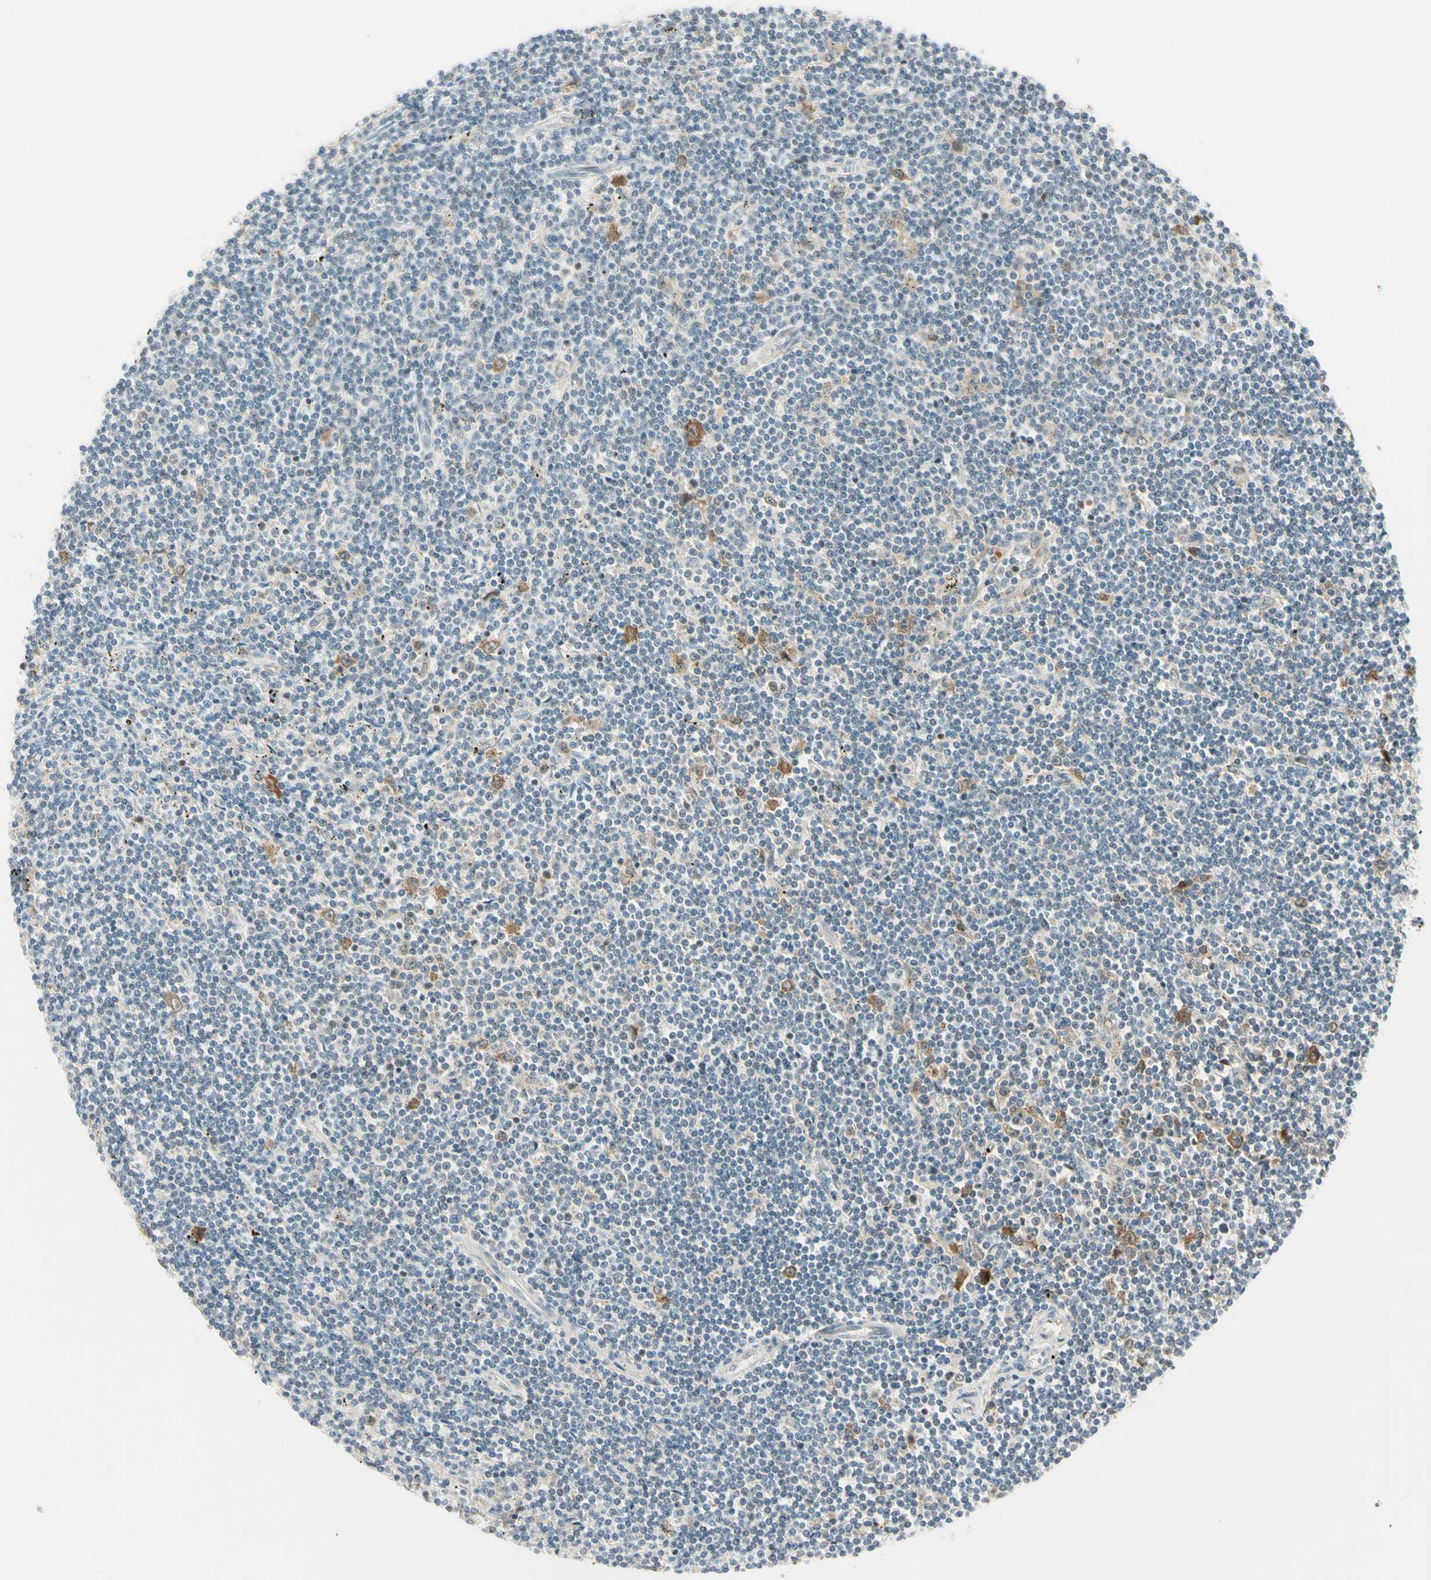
{"staining": {"intensity": "negative", "quantity": "none", "location": "none"}, "tissue": "lymphoma", "cell_type": "Tumor cells", "image_type": "cancer", "snomed": [{"axis": "morphology", "description": "Malignant lymphoma, non-Hodgkin's type, Low grade"}, {"axis": "topography", "description": "Spleen"}], "caption": "An image of human malignant lymphoma, non-Hodgkin's type (low-grade) is negative for staining in tumor cells.", "gene": "TPT1", "patient": {"sex": "male", "age": 76}}